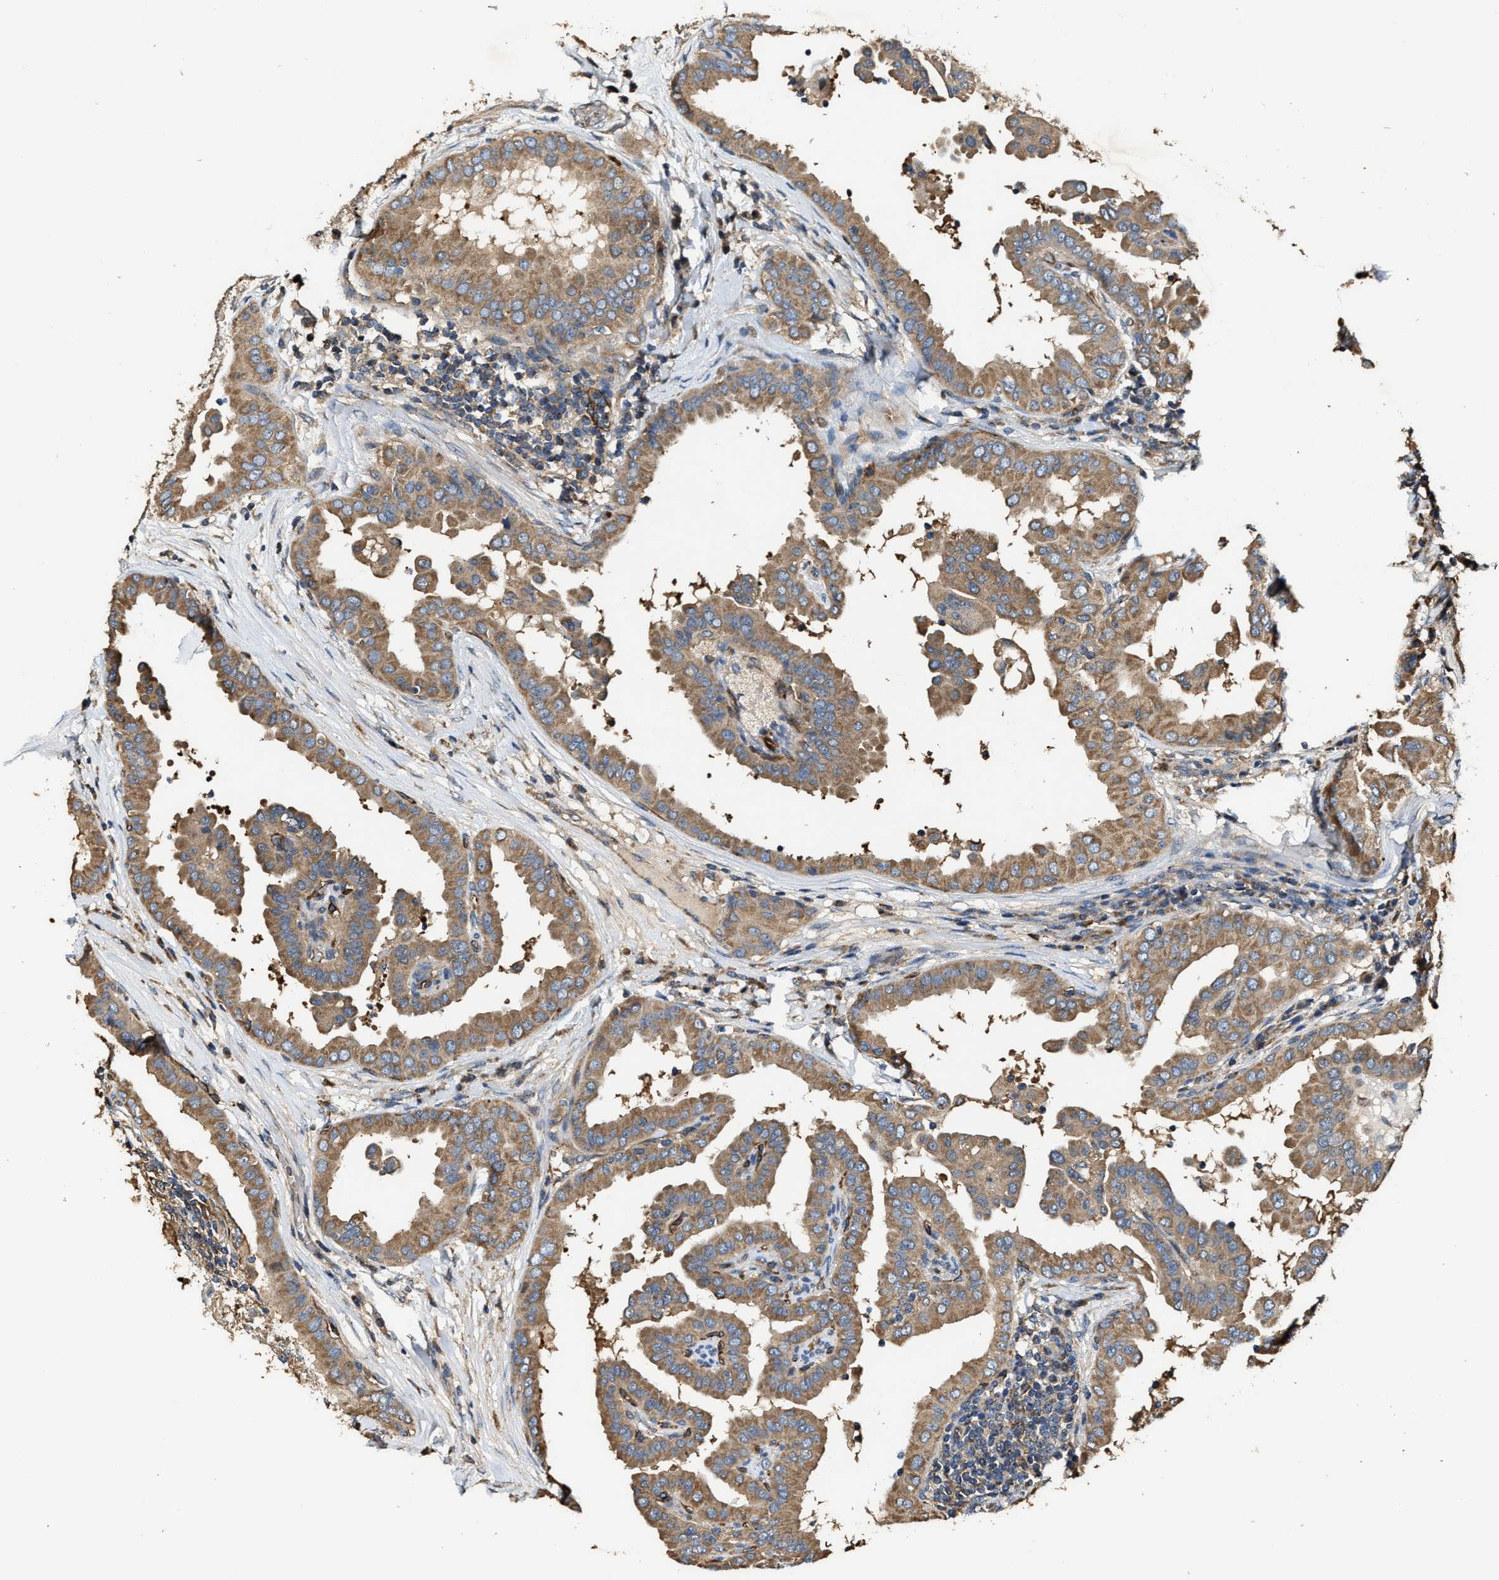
{"staining": {"intensity": "moderate", "quantity": ">75%", "location": "cytoplasmic/membranous"}, "tissue": "thyroid cancer", "cell_type": "Tumor cells", "image_type": "cancer", "snomed": [{"axis": "morphology", "description": "Papillary adenocarcinoma, NOS"}, {"axis": "topography", "description": "Thyroid gland"}], "caption": "Thyroid papillary adenocarcinoma stained for a protein (brown) displays moderate cytoplasmic/membranous positive staining in approximately >75% of tumor cells.", "gene": "GFRA3", "patient": {"sex": "male", "age": 33}}